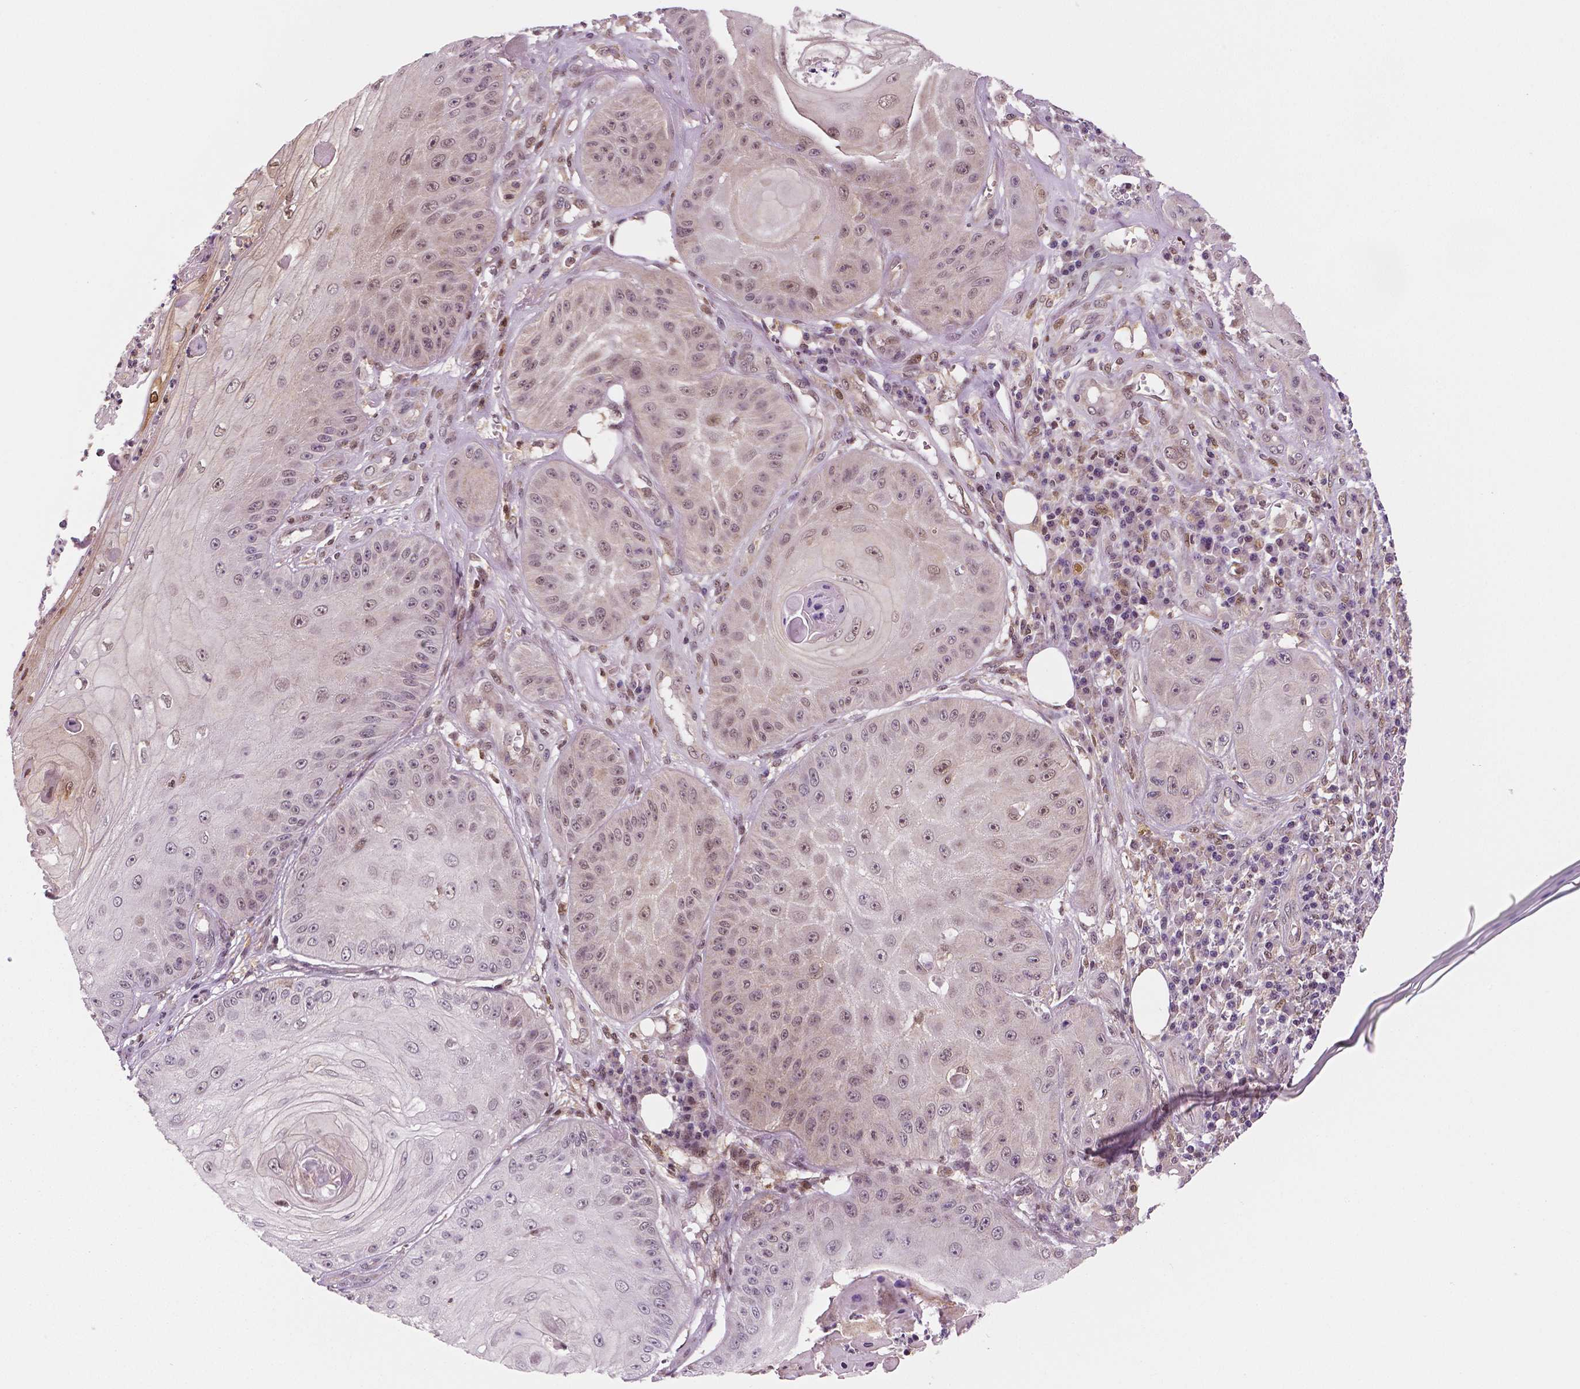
{"staining": {"intensity": "weak", "quantity": "25%-75%", "location": "nuclear"}, "tissue": "skin cancer", "cell_type": "Tumor cells", "image_type": "cancer", "snomed": [{"axis": "morphology", "description": "Squamous cell carcinoma, NOS"}, {"axis": "topography", "description": "Skin"}], "caption": "This image demonstrates IHC staining of skin squamous cell carcinoma, with low weak nuclear positivity in approximately 25%-75% of tumor cells.", "gene": "STAT3", "patient": {"sex": "male", "age": 70}}